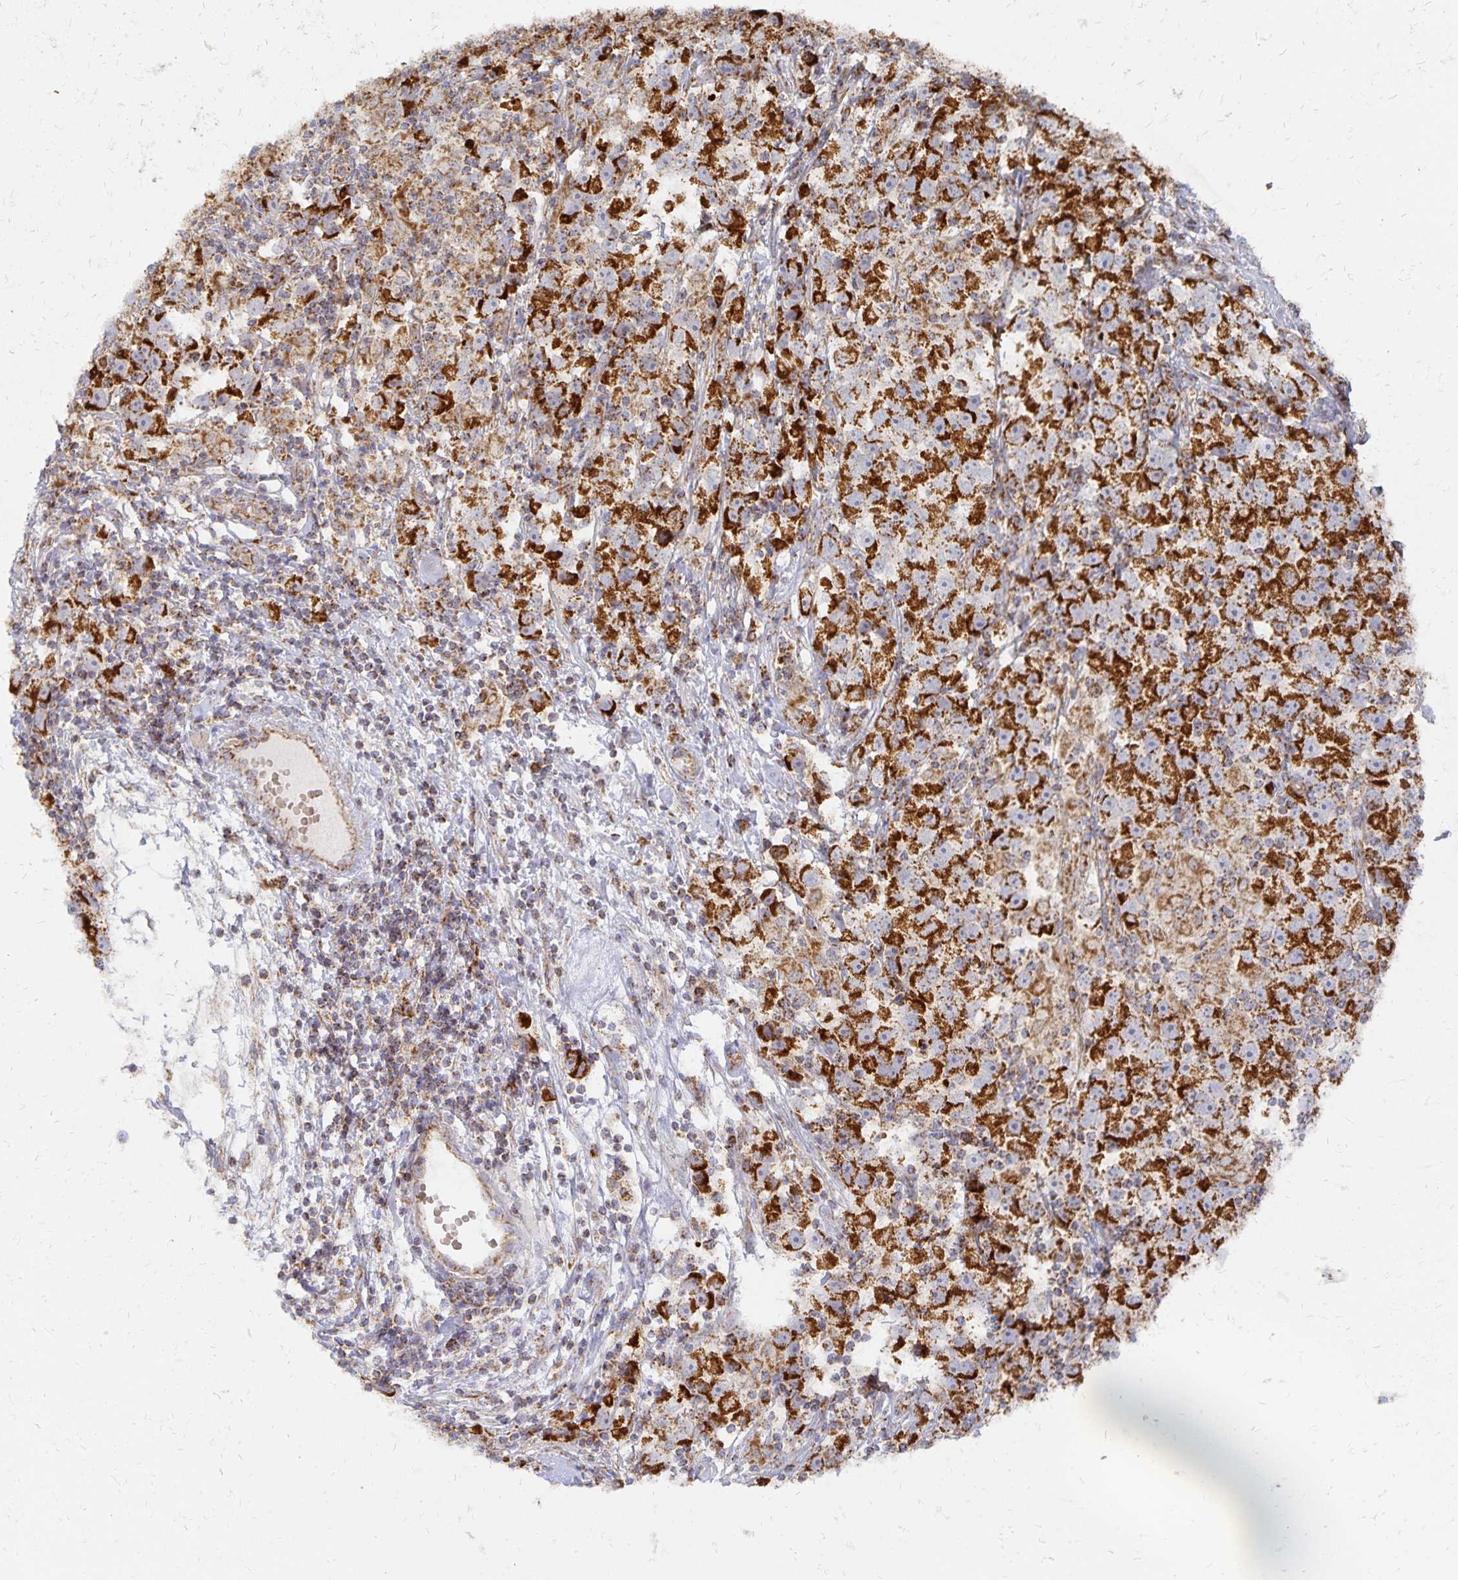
{"staining": {"intensity": "strong", "quantity": ">75%", "location": "cytoplasmic/membranous"}, "tissue": "testis cancer", "cell_type": "Tumor cells", "image_type": "cancer", "snomed": [{"axis": "morphology", "description": "Seminoma, NOS"}, {"axis": "topography", "description": "Testis"}], "caption": "The photomicrograph shows a brown stain indicating the presence of a protein in the cytoplasmic/membranous of tumor cells in testis seminoma.", "gene": "STOML2", "patient": {"sex": "male", "age": 33}}